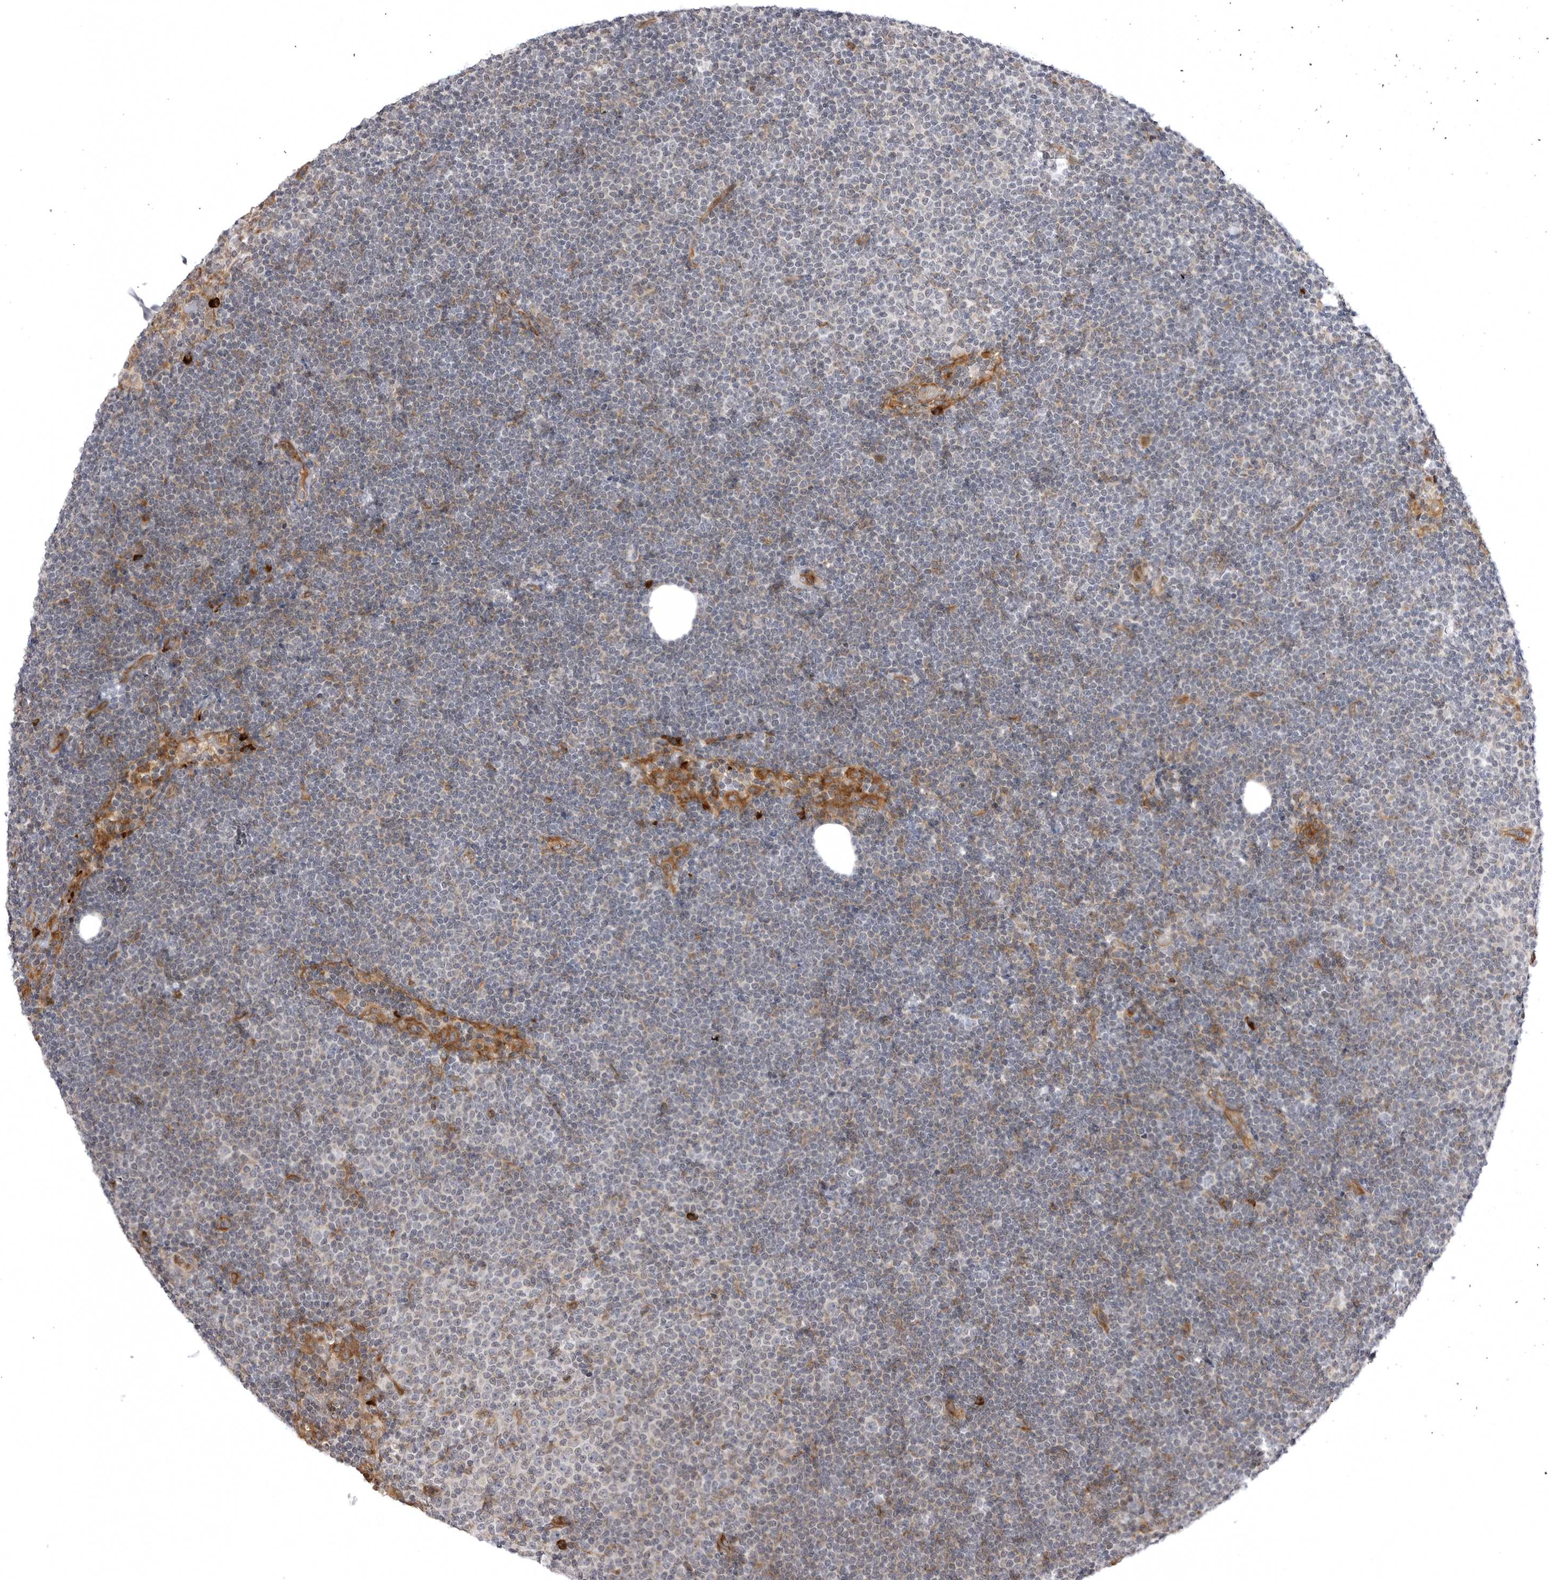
{"staining": {"intensity": "negative", "quantity": "none", "location": "none"}, "tissue": "lymphoma", "cell_type": "Tumor cells", "image_type": "cancer", "snomed": [{"axis": "morphology", "description": "Malignant lymphoma, non-Hodgkin's type, Low grade"}, {"axis": "topography", "description": "Lymph node"}], "caption": "The photomicrograph displays no staining of tumor cells in lymphoma.", "gene": "ARL5A", "patient": {"sex": "female", "age": 53}}